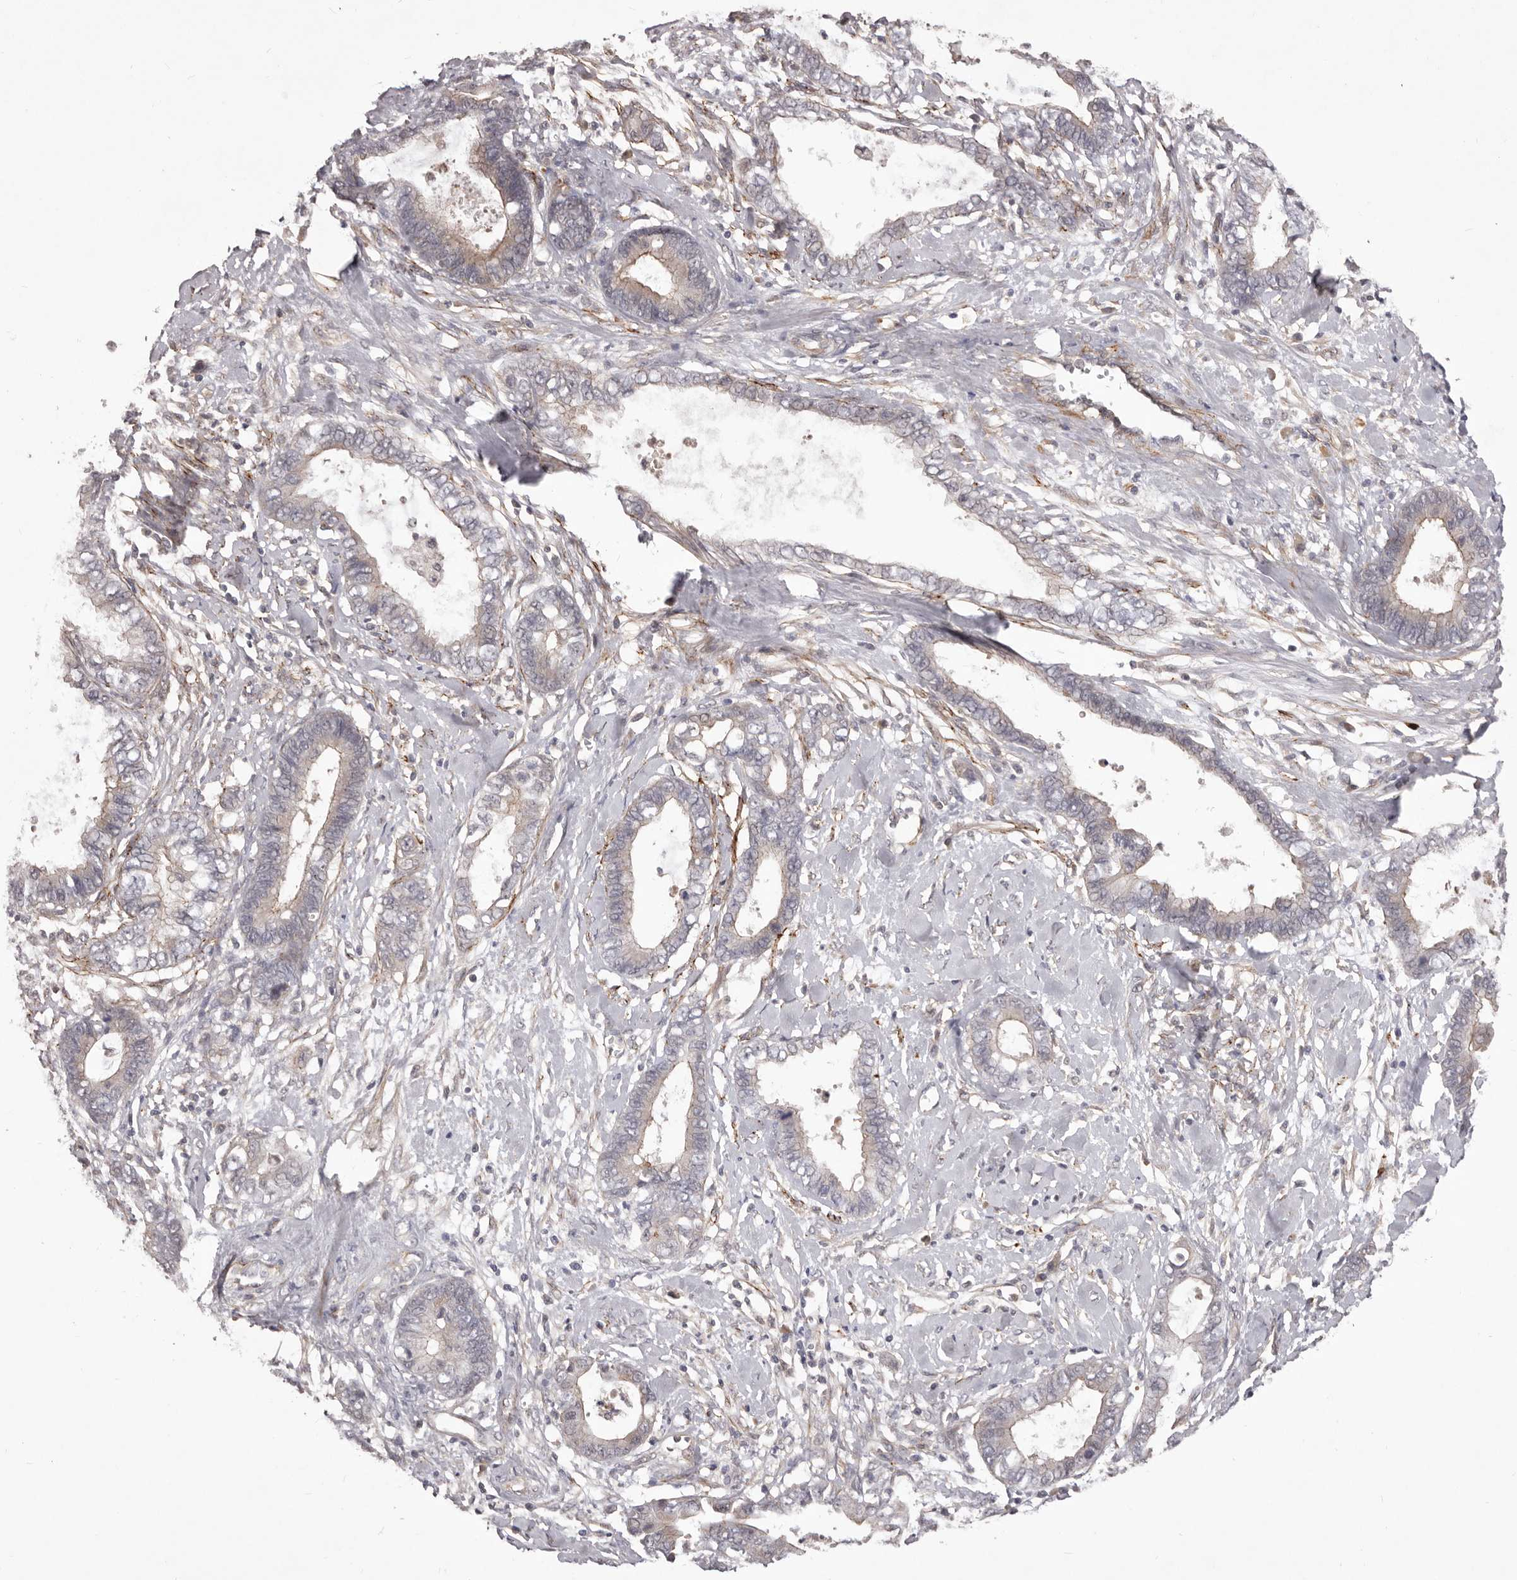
{"staining": {"intensity": "weak", "quantity": "<25%", "location": "cytoplasmic/membranous"}, "tissue": "cervical cancer", "cell_type": "Tumor cells", "image_type": "cancer", "snomed": [{"axis": "morphology", "description": "Adenocarcinoma, NOS"}, {"axis": "topography", "description": "Cervix"}], "caption": "This photomicrograph is of cervical cancer stained with immunohistochemistry to label a protein in brown with the nuclei are counter-stained blue. There is no expression in tumor cells.", "gene": "HBS1L", "patient": {"sex": "female", "age": 44}}